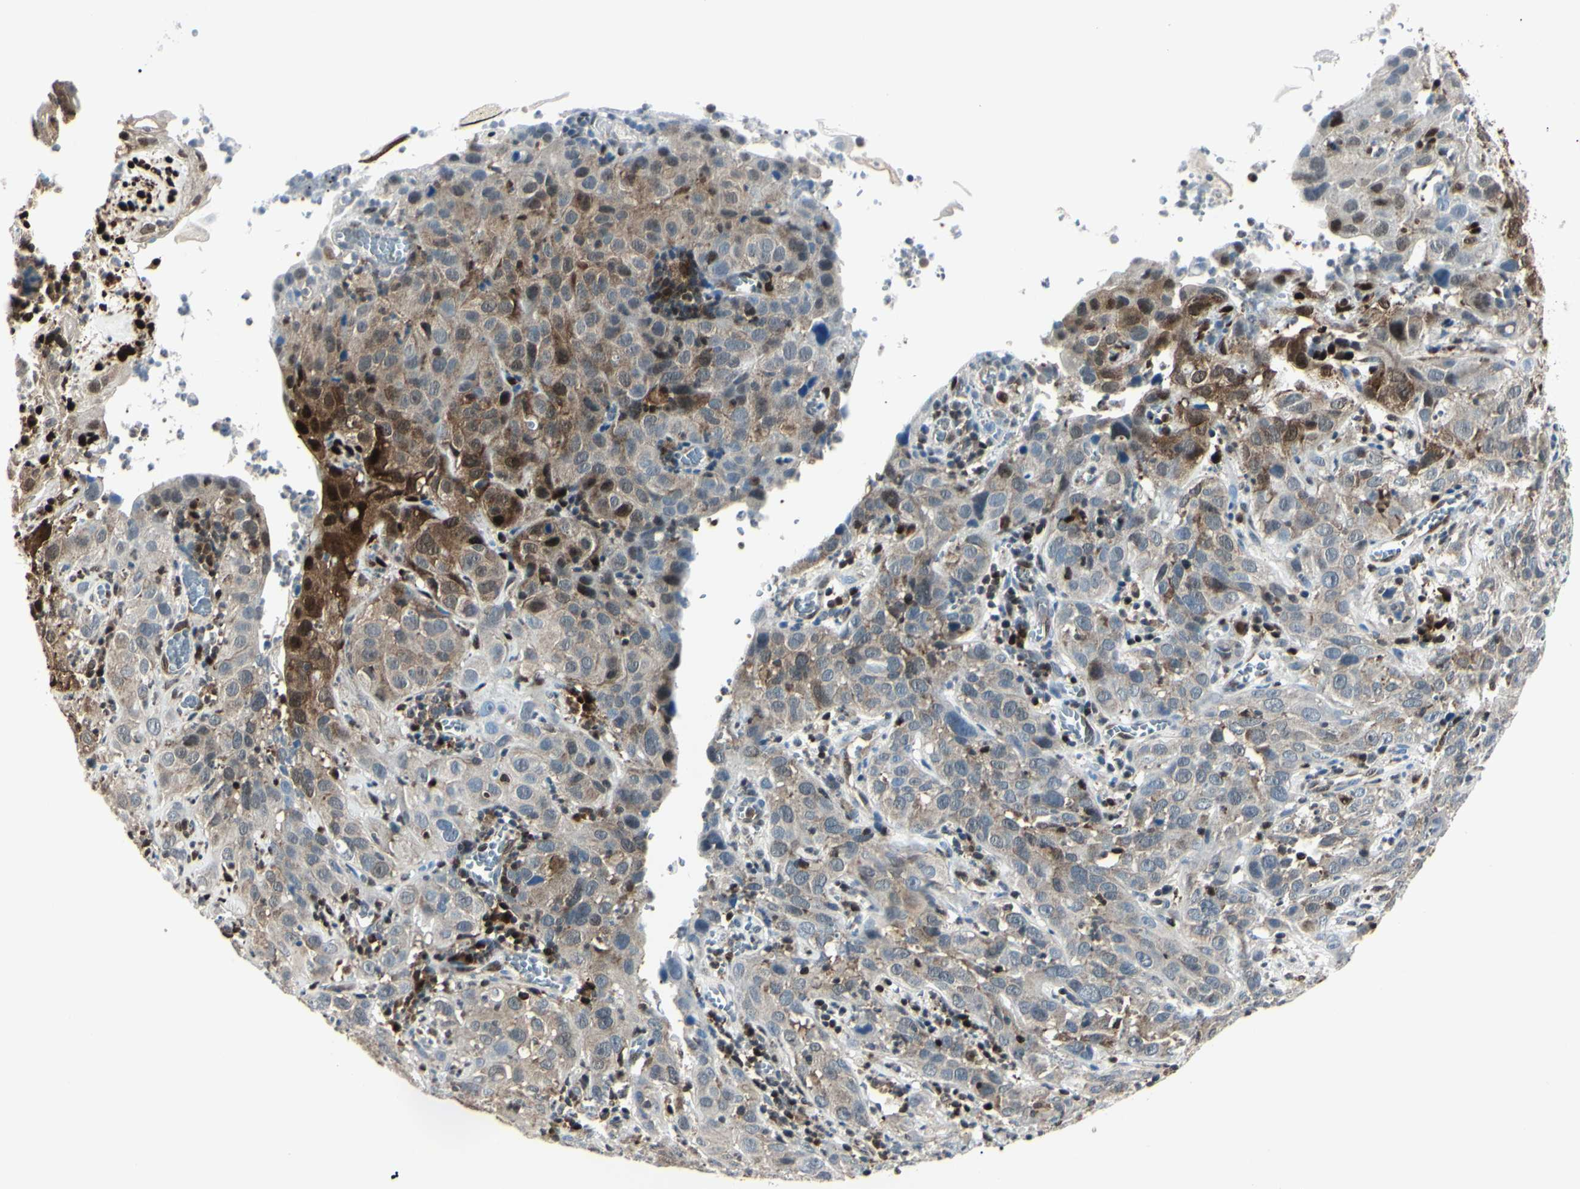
{"staining": {"intensity": "moderate", "quantity": "<25%", "location": "cytoplasmic/membranous,nuclear"}, "tissue": "cervical cancer", "cell_type": "Tumor cells", "image_type": "cancer", "snomed": [{"axis": "morphology", "description": "Squamous cell carcinoma, NOS"}, {"axis": "topography", "description": "Cervix"}], "caption": "Protein staining exhibits moderate cytoplasmic/membranous and nuclear positivity in approximately <25% of tumor cells in cervical cancer.", "gene": "PGK1", "patient": {"sex": "female", "age": 32}}